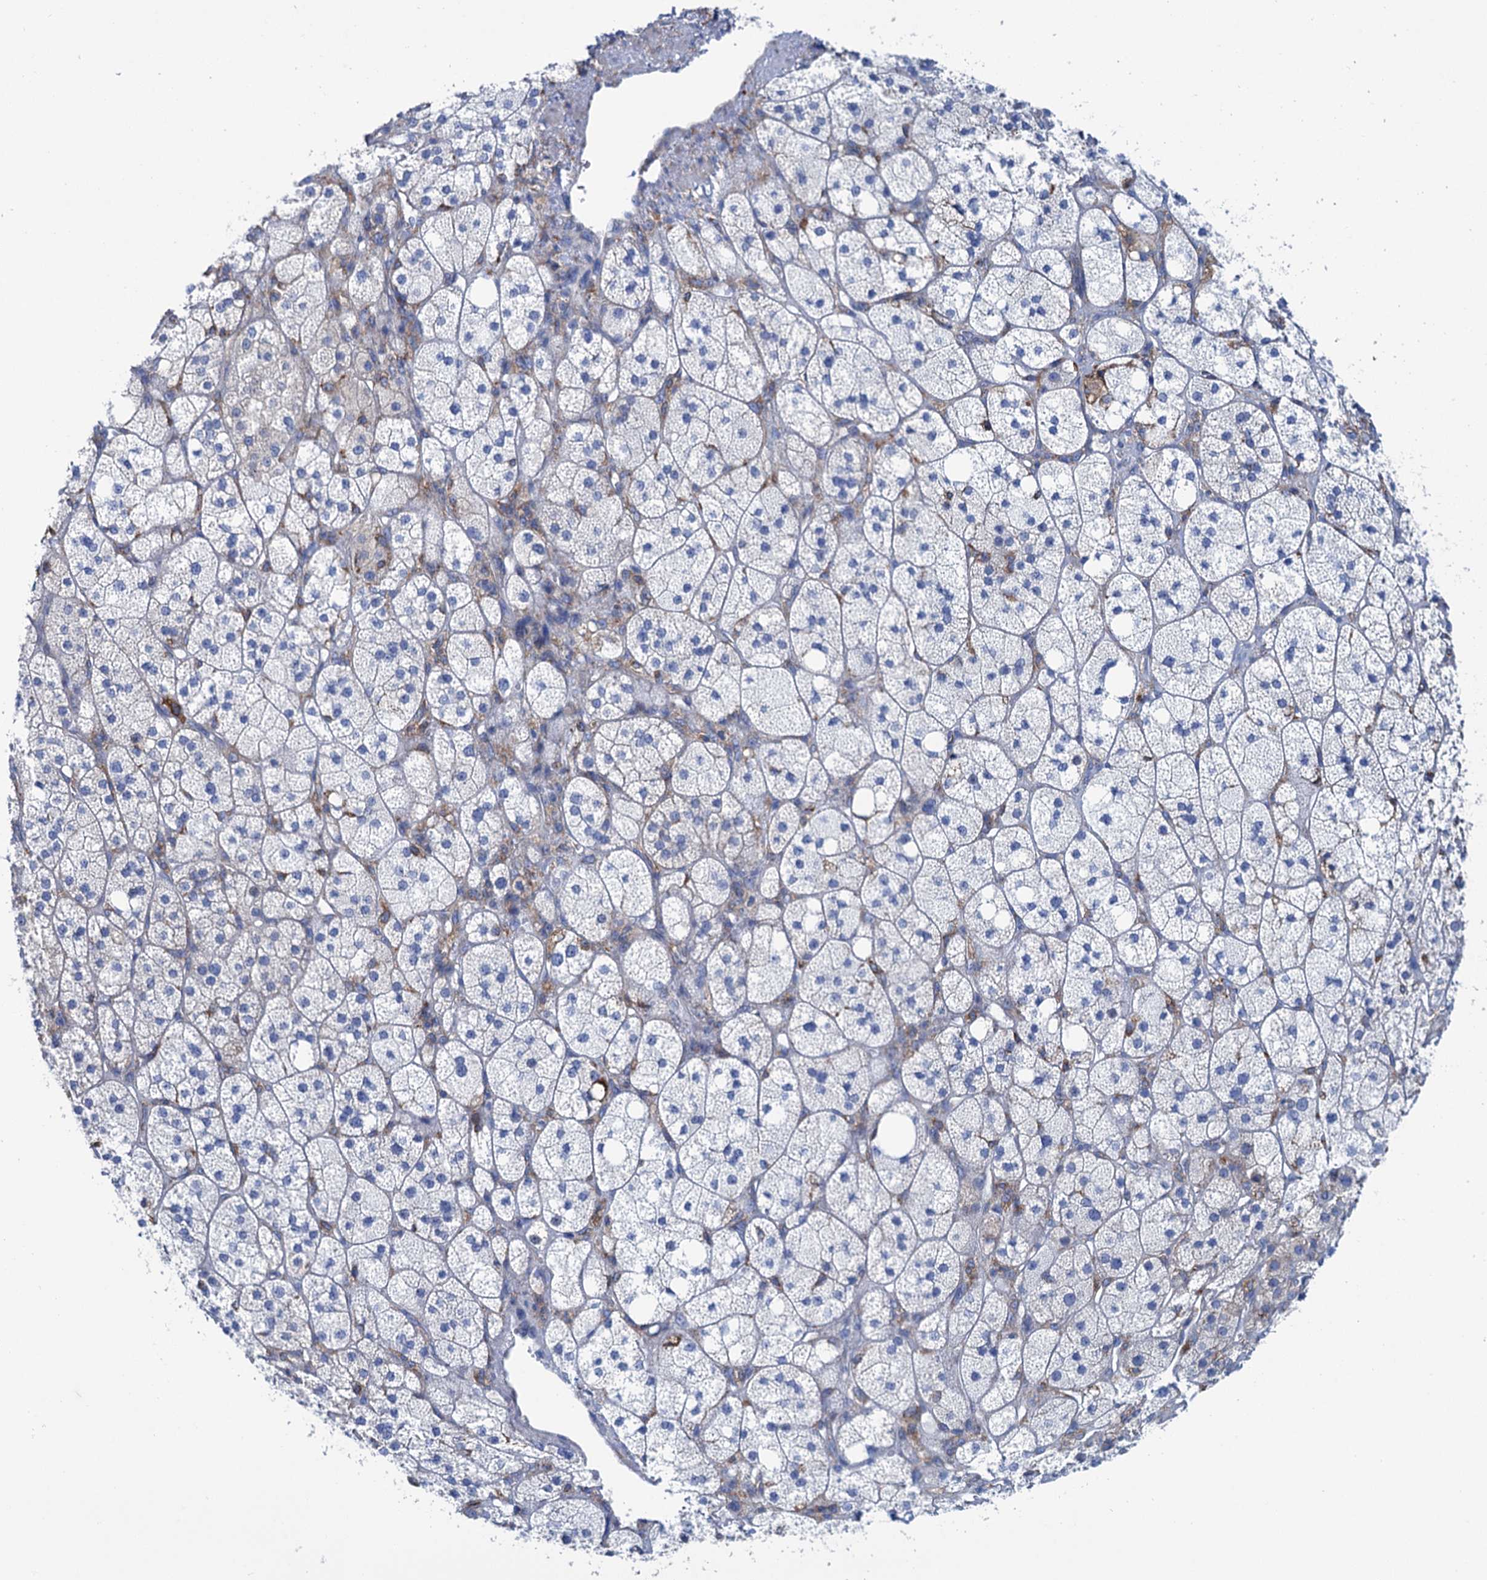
{"staining": {"intensity": "moderate", "quantity": "<25%", "location": "cytoplasmic/membranous"}, "tissue": "adrenal gland", "cell_type": "Glandular cells", "image_type": "normal", "snomed": [{"axis": "morphology", "description": "Normal tissue, NOS"}, {"axis": "topography", "description": "Adrenal gland"}], "caption": "An IHC image of unremarkable tissue is shown. Protein staining in brown highlights moderate cytoplasmic/membranous positivity in adrenal gland within glandular cells.", "gene": "SHE", "patient": {"sex": "male", "age": 61}}